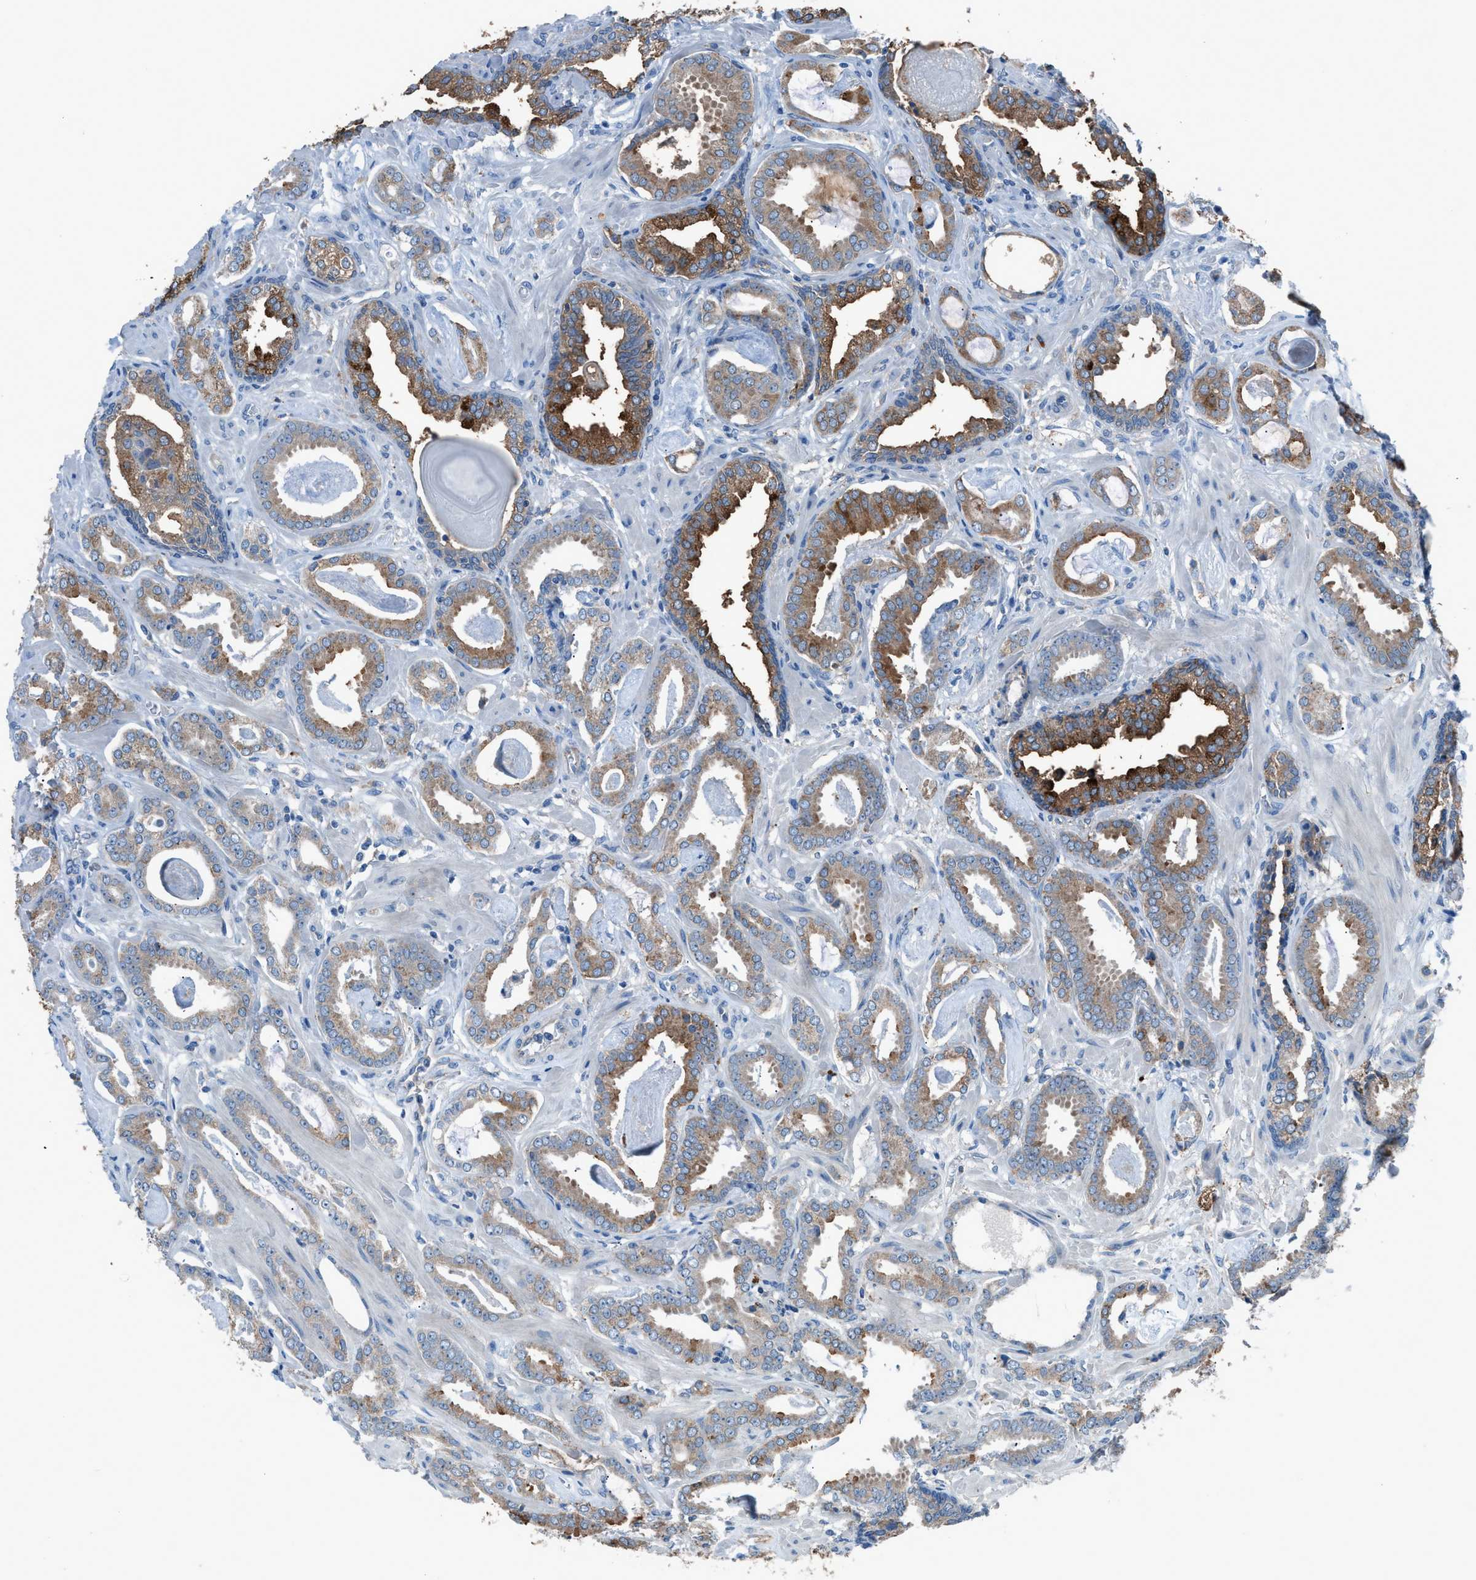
{"staining": {"intensity": "moderate", "quantity": "25%-75%", "location": "cytoplasmic/membranous"}, "tissue": "prostate cancer", "cell_type": "Tumor cells", "image_type": "cancer", "snomed": [{"axis": "morphology", "description": "Adenocarcinoma, Low grade"}, {"axis": "topography", "description": "Prostate"}], "caption": "A micrograph of prostate cancer stained for a protein demonstrates moderate cytoplasmic/membranous brown staining in tumor cells.", "gene": "HEG1", "patient": {"sex": "male", "age": 53}}